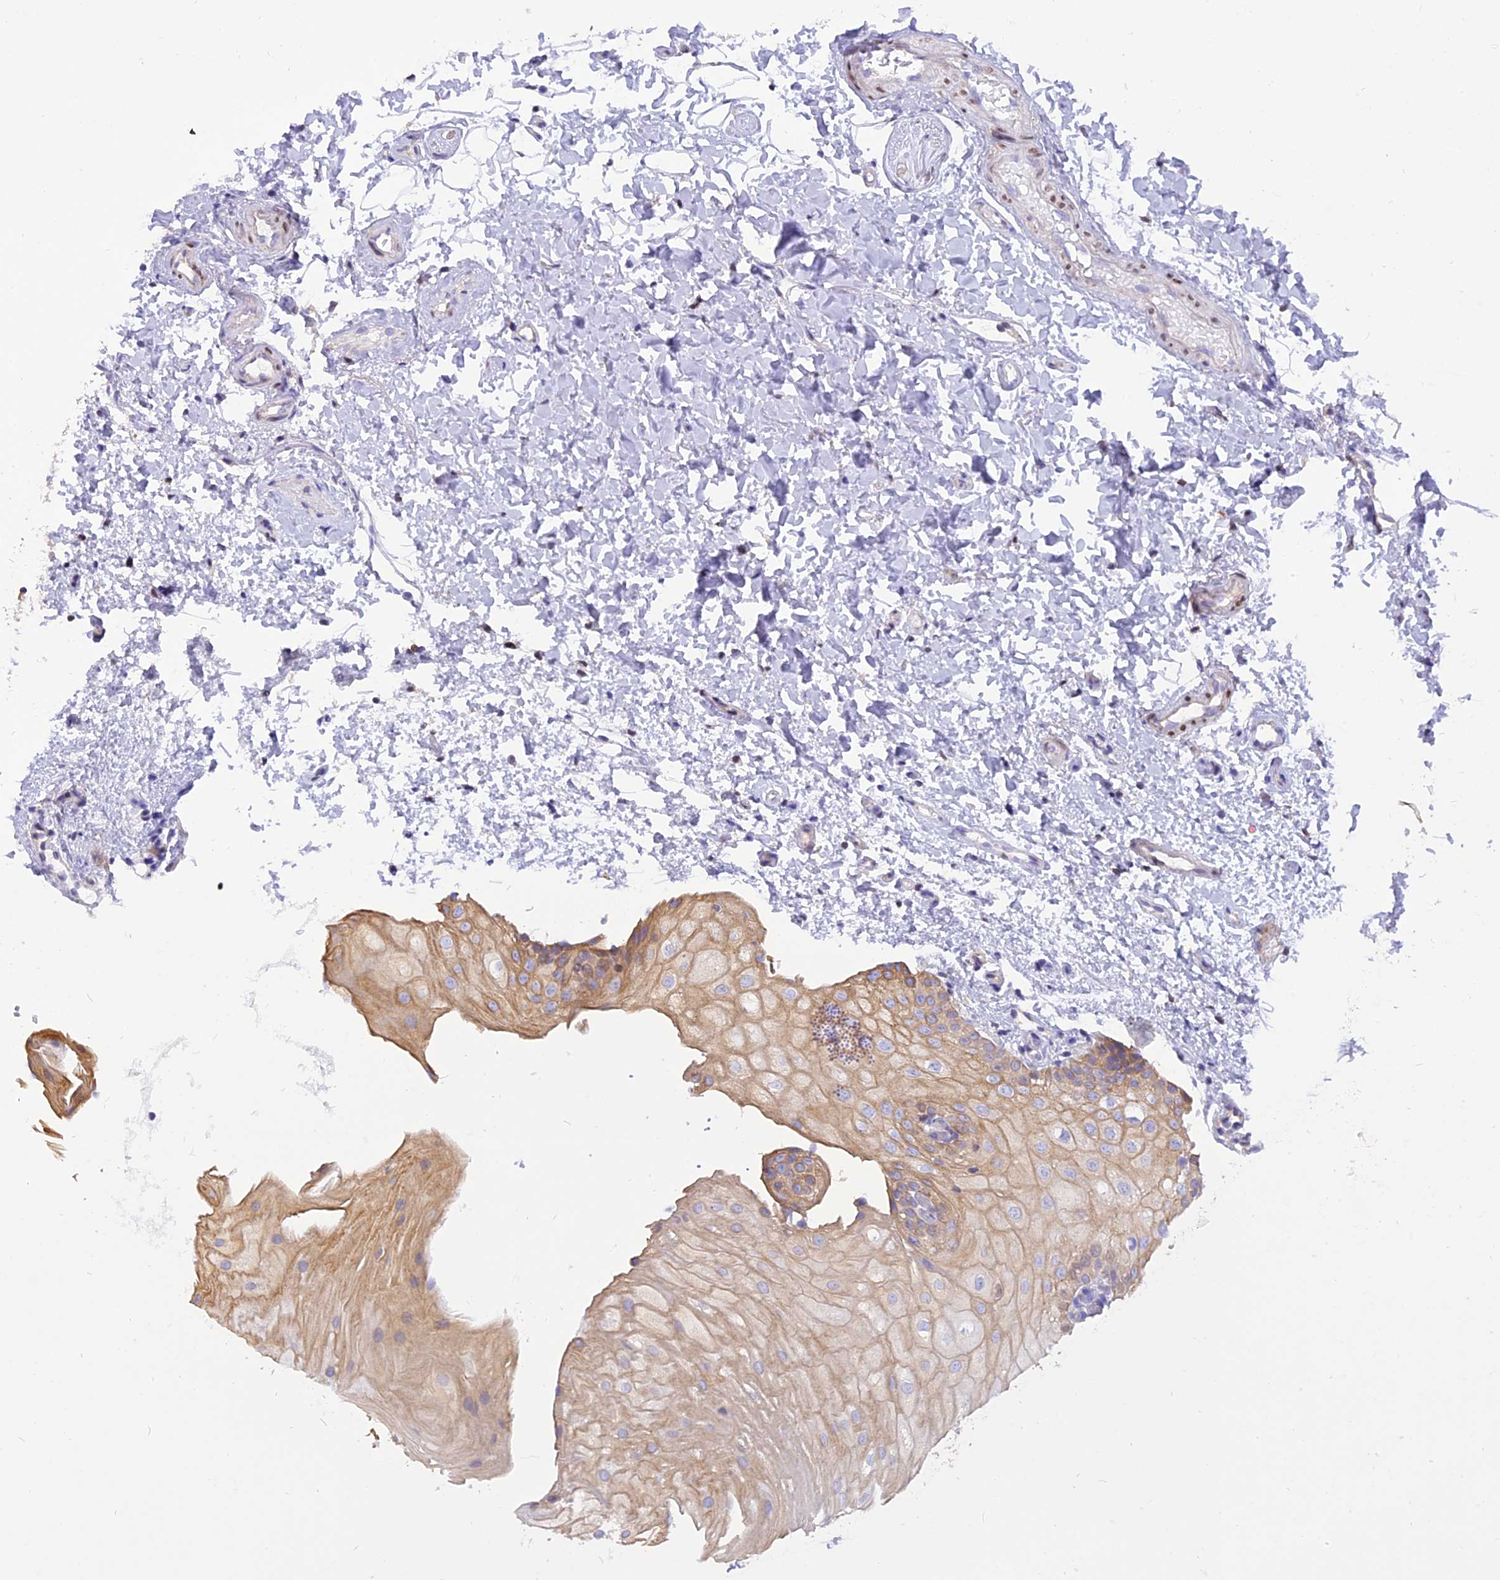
{"staining": {"intensity": "weak", "quantity": "25%-75%", "location": "cytoplasmic/membranous,nuclear"}, "tissue": "oral mucosa", "cell_type": "Squamous epithelial cells", "image_type": "normal", "snomed": [{"axis": "morphology", "description": "Normal tissue, NOS"}, {"axis": "topography", "description": "Oral tissue"}], "caption": "Immunohistochemical staining of normal human oral mucosa exhibits weak cytoplasmic/membranous,nuclear protein positivity in about 25%-75% of squamous epithelial cells. (brown staining indicates protein expression, while blue staining denotes nuclei).", "gene": "CENPV", "patient": {"sex": "female", "age": 54}}